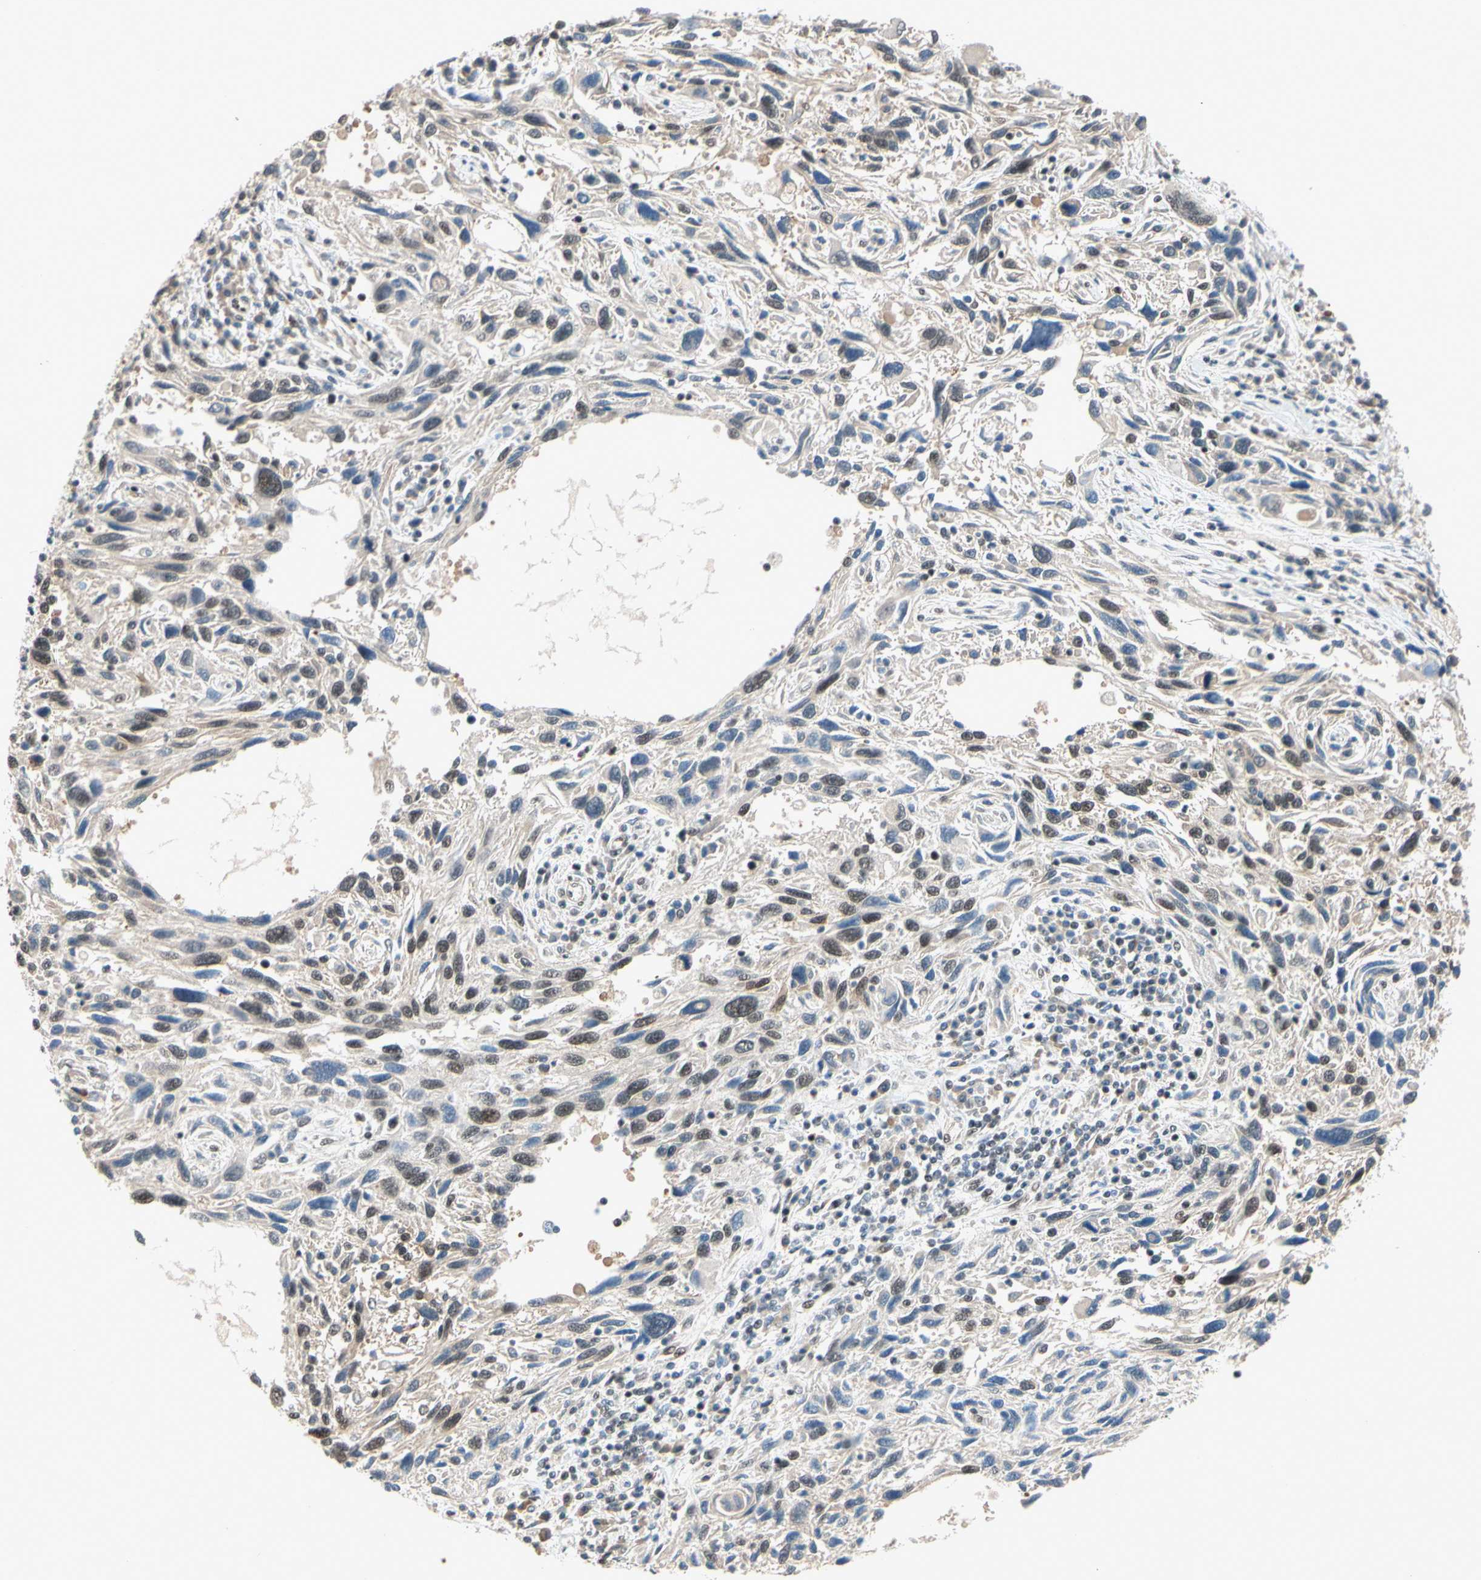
{"staining": {"intensity": "weak", "quantity": "25%-75%", "location": "nuclear"}, "tissue": "melanoma", "cell_type": "Tumor cells", "image_type": "cancer", "snomed": [{"axis": "morphology", "description": "Malignant melanoma, NOS"}, {"axis": "topography", "description": "Skin"}], "caption": "The photomicrograph reveals a brown stain indicating the presence of a protein in the nuclear of tumor cells in malignant melanoma.", "gene": "TAF4", "patient": {"sex": "male", "age": 53}}